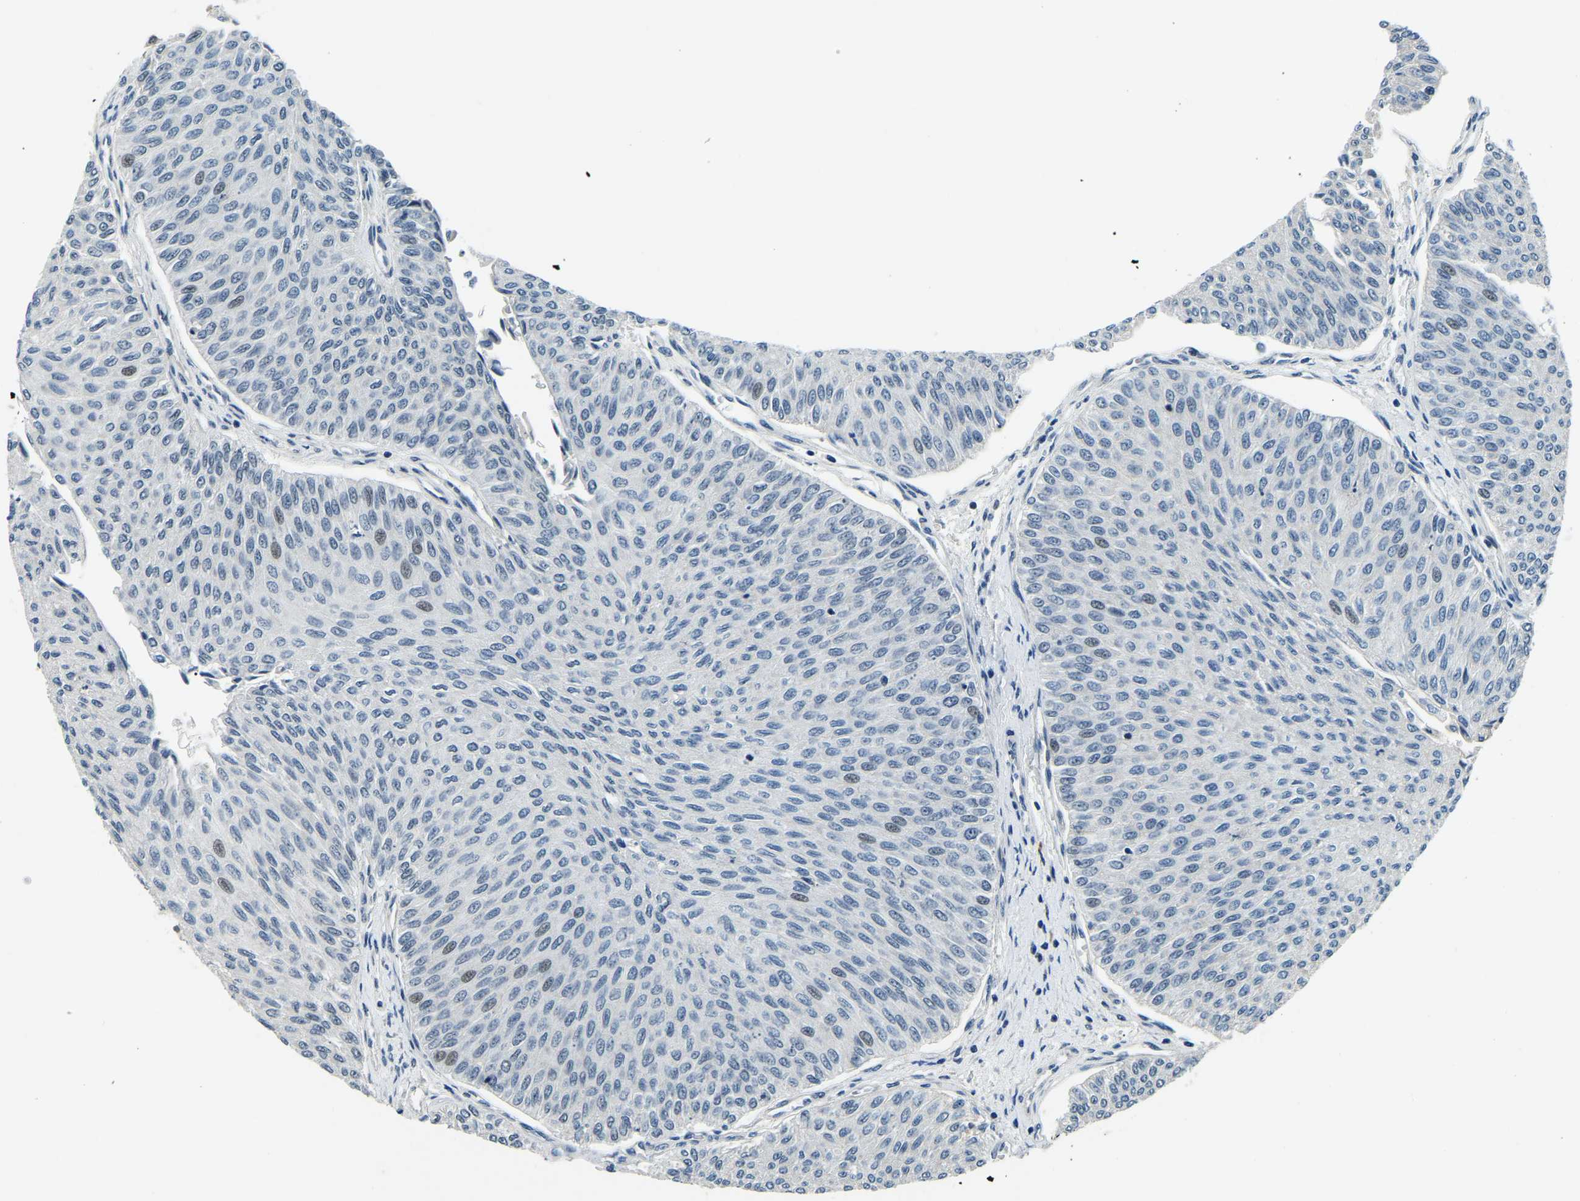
{"staining": {"intensity": "moderate", "quantity": "<25%", "location": "nuclear"}, "tissue": "urothelial cancer", "cell_type": "Tumor cells", "image_type": "cancer", "snomed": [{"axis": "morphology", "description": "Urothelial carcinoma, Low grade"}, {"axis": "topography", "description": "Urinary bladder"}], "caption": "Immunohistochemistry (IHC) image of neoplastic tissue: human urothelial carcinoma (low-grade) stained using immunohistochemistry displays low levels of moderate protein expression localized specifically in the nuclear of tumor cells, appearing as a nuclear brown color.", "gene": "ING2", "patient": {"sex": "male", "age": 78}}